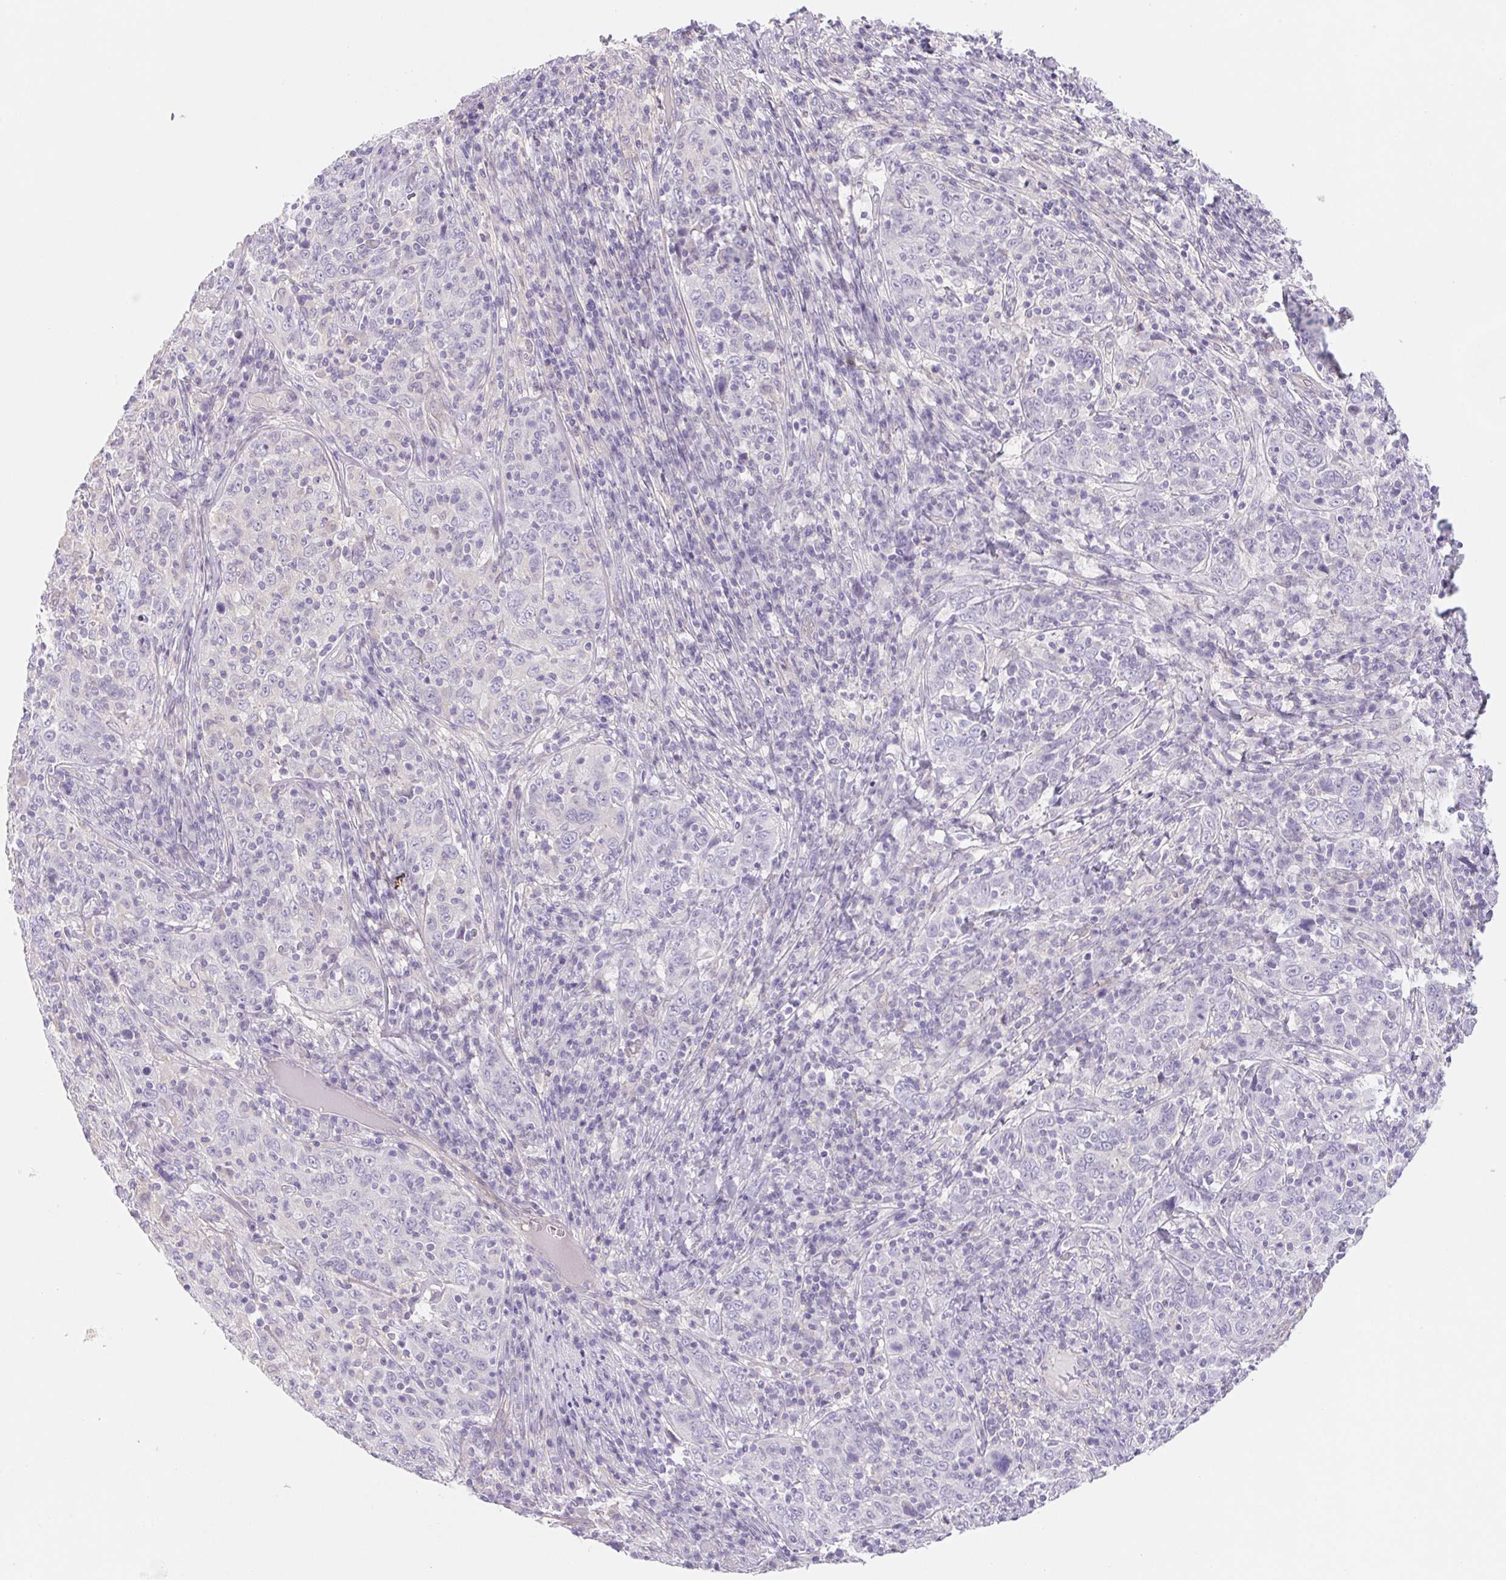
{"staining": {"intensity": "negative", "quantity": "none", "location": "none"}, "tissue": "cervical cancer", "cell_type": "Tumor cells", "image_type": "cancer", "snomed": [{"axis": "morphology", "description": "Squamous cell carcinoma, NOS"}, {"axis": "topography", "description": "Cervix"}], "caption": "IHC micrograph of squamous cell carcinoma (cervical) stained for a protein (brown), which shows no positivity in tumor cells.", "gene": "CTNND2", "patient": {"sex": "female", "age": 46}}